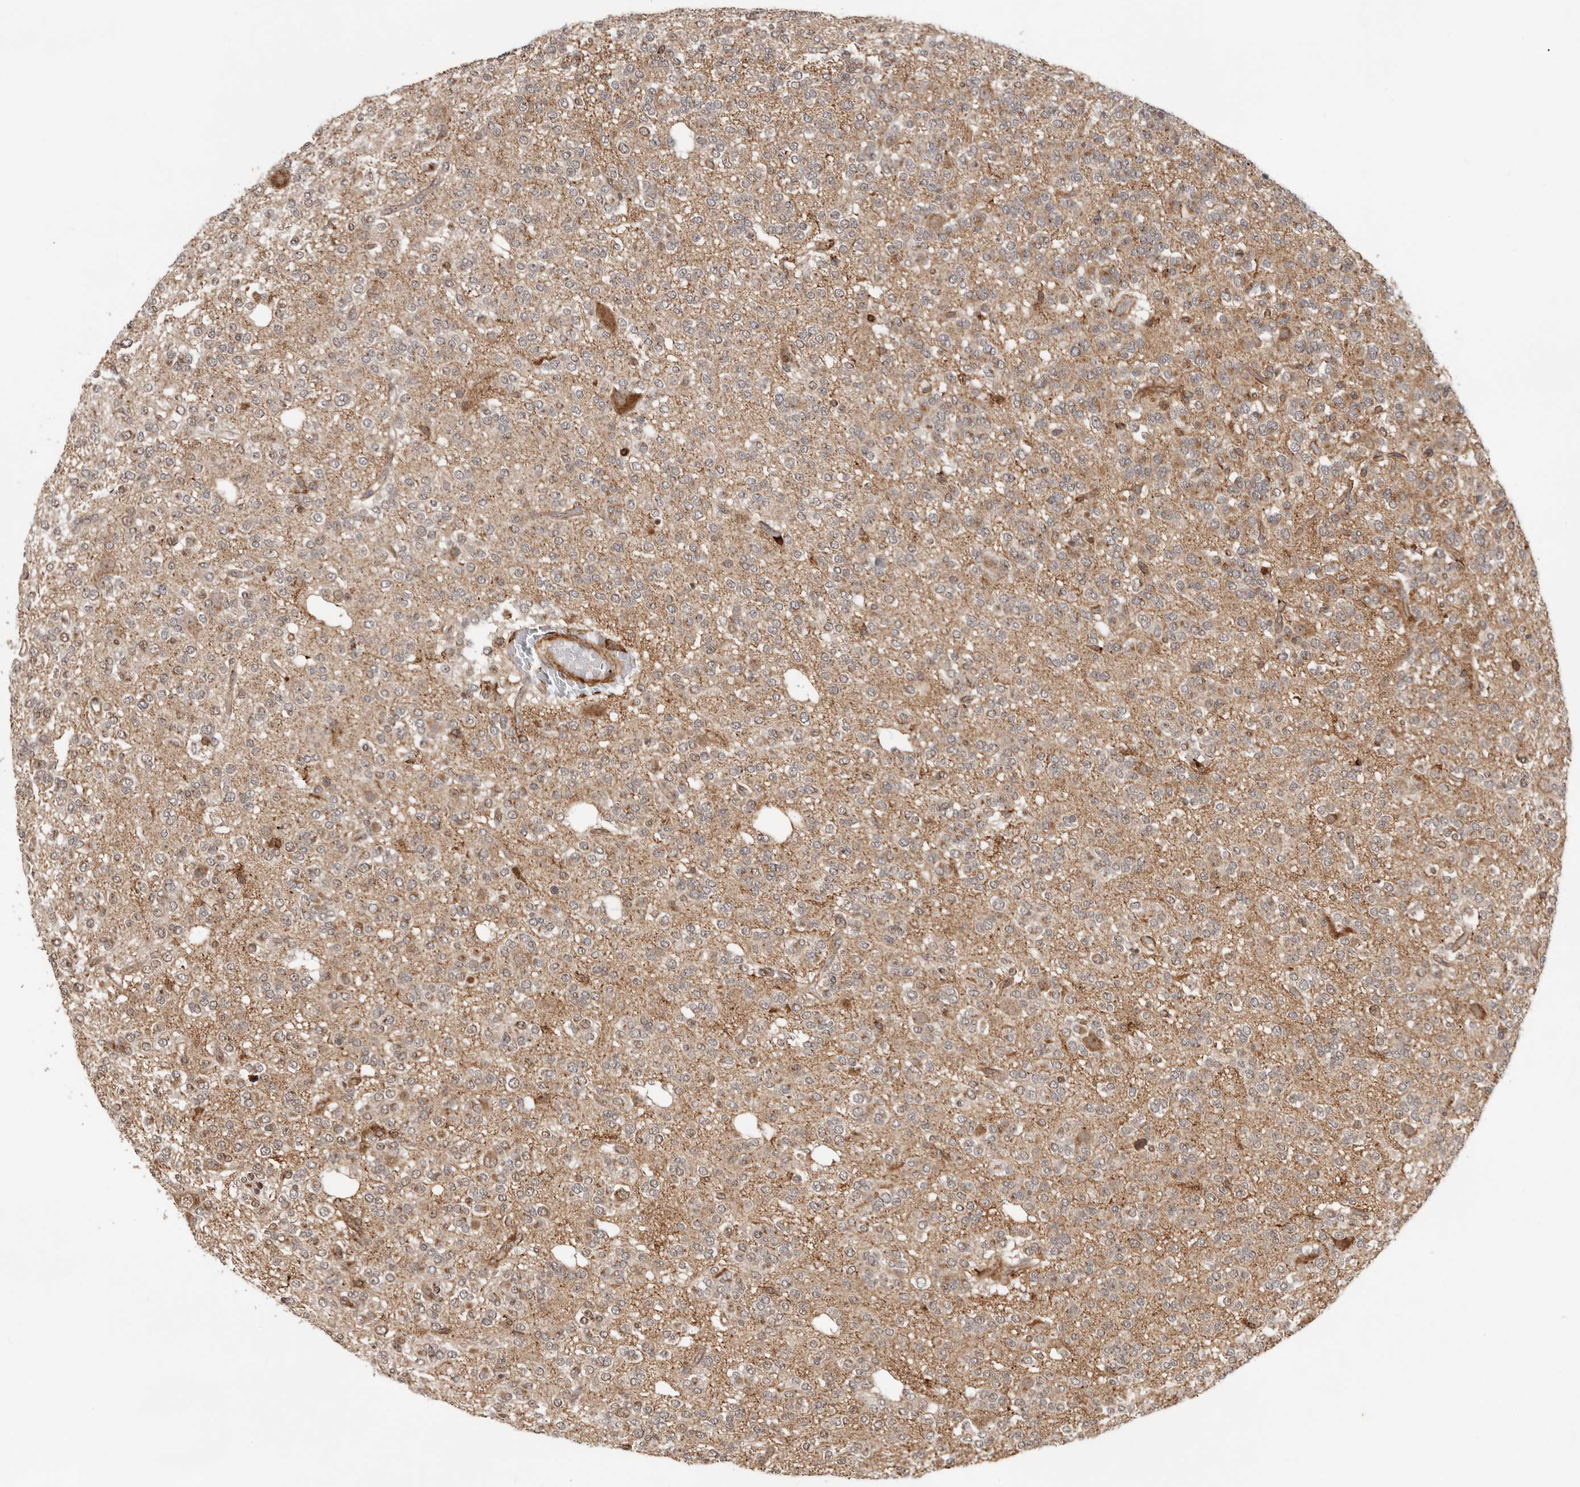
{"staining": {"intensity": "moderate", "quantity": "<25%", "location": "cytoplasmic/membranous"}, "tissue": "glioma", "cell_type": "Tumor cells", "image_type": "cancer", "snomed": [{"axis": "morphology", "description": "Glioma, malignant, Low grade"}, {"axis": "topography", "description": "Brain"}], "caption": "DAB (3,3'-diaminobenzidine) immunohistochemical staining of malignant low-grade glioma exhibits moderate cytoplasmic/membranous protein positivity in about <25% of tumor cells.", "gene": "RNF157", "patient": {"sex": "male", "age": 38}}